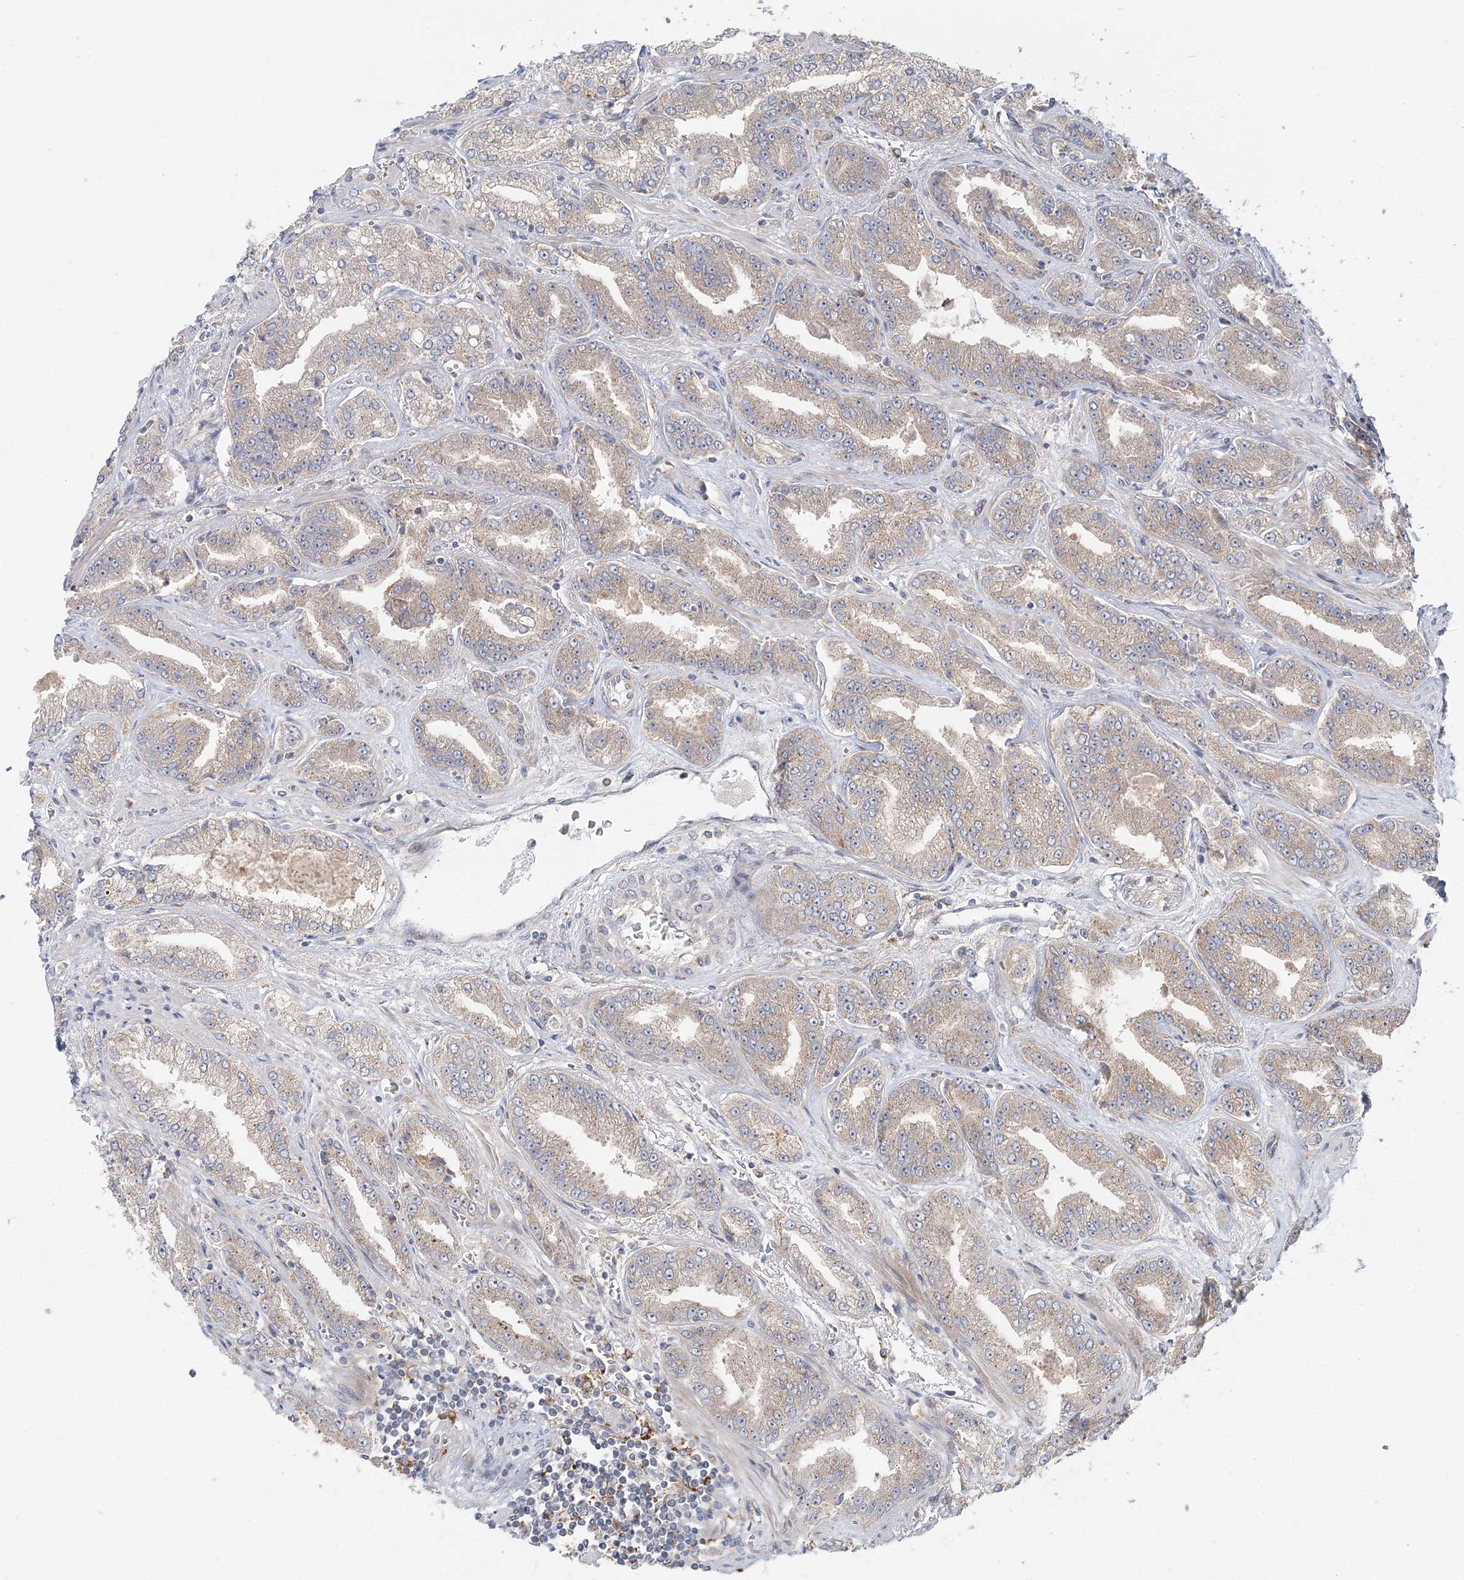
{"staining": {"intensity": "negative", "quantity": "none", "location": "none"}, "tissue": "prostate cancer", "cell_type": "Tumor cells", "image_type": "cancer", "snomed": [{"axis": "morphology", "description": "Adenocarcinoma, High grade"}, {"axis": "topography", "description": "Prostate"}], "caption": "Prostate cancer (adenocarcinoma (high-grade)) was stained to show a protein in brown. There is no significant positivity in tumor cells.", "gene": "ABCC3", "patient": {"sex": "male", "age": 71}}